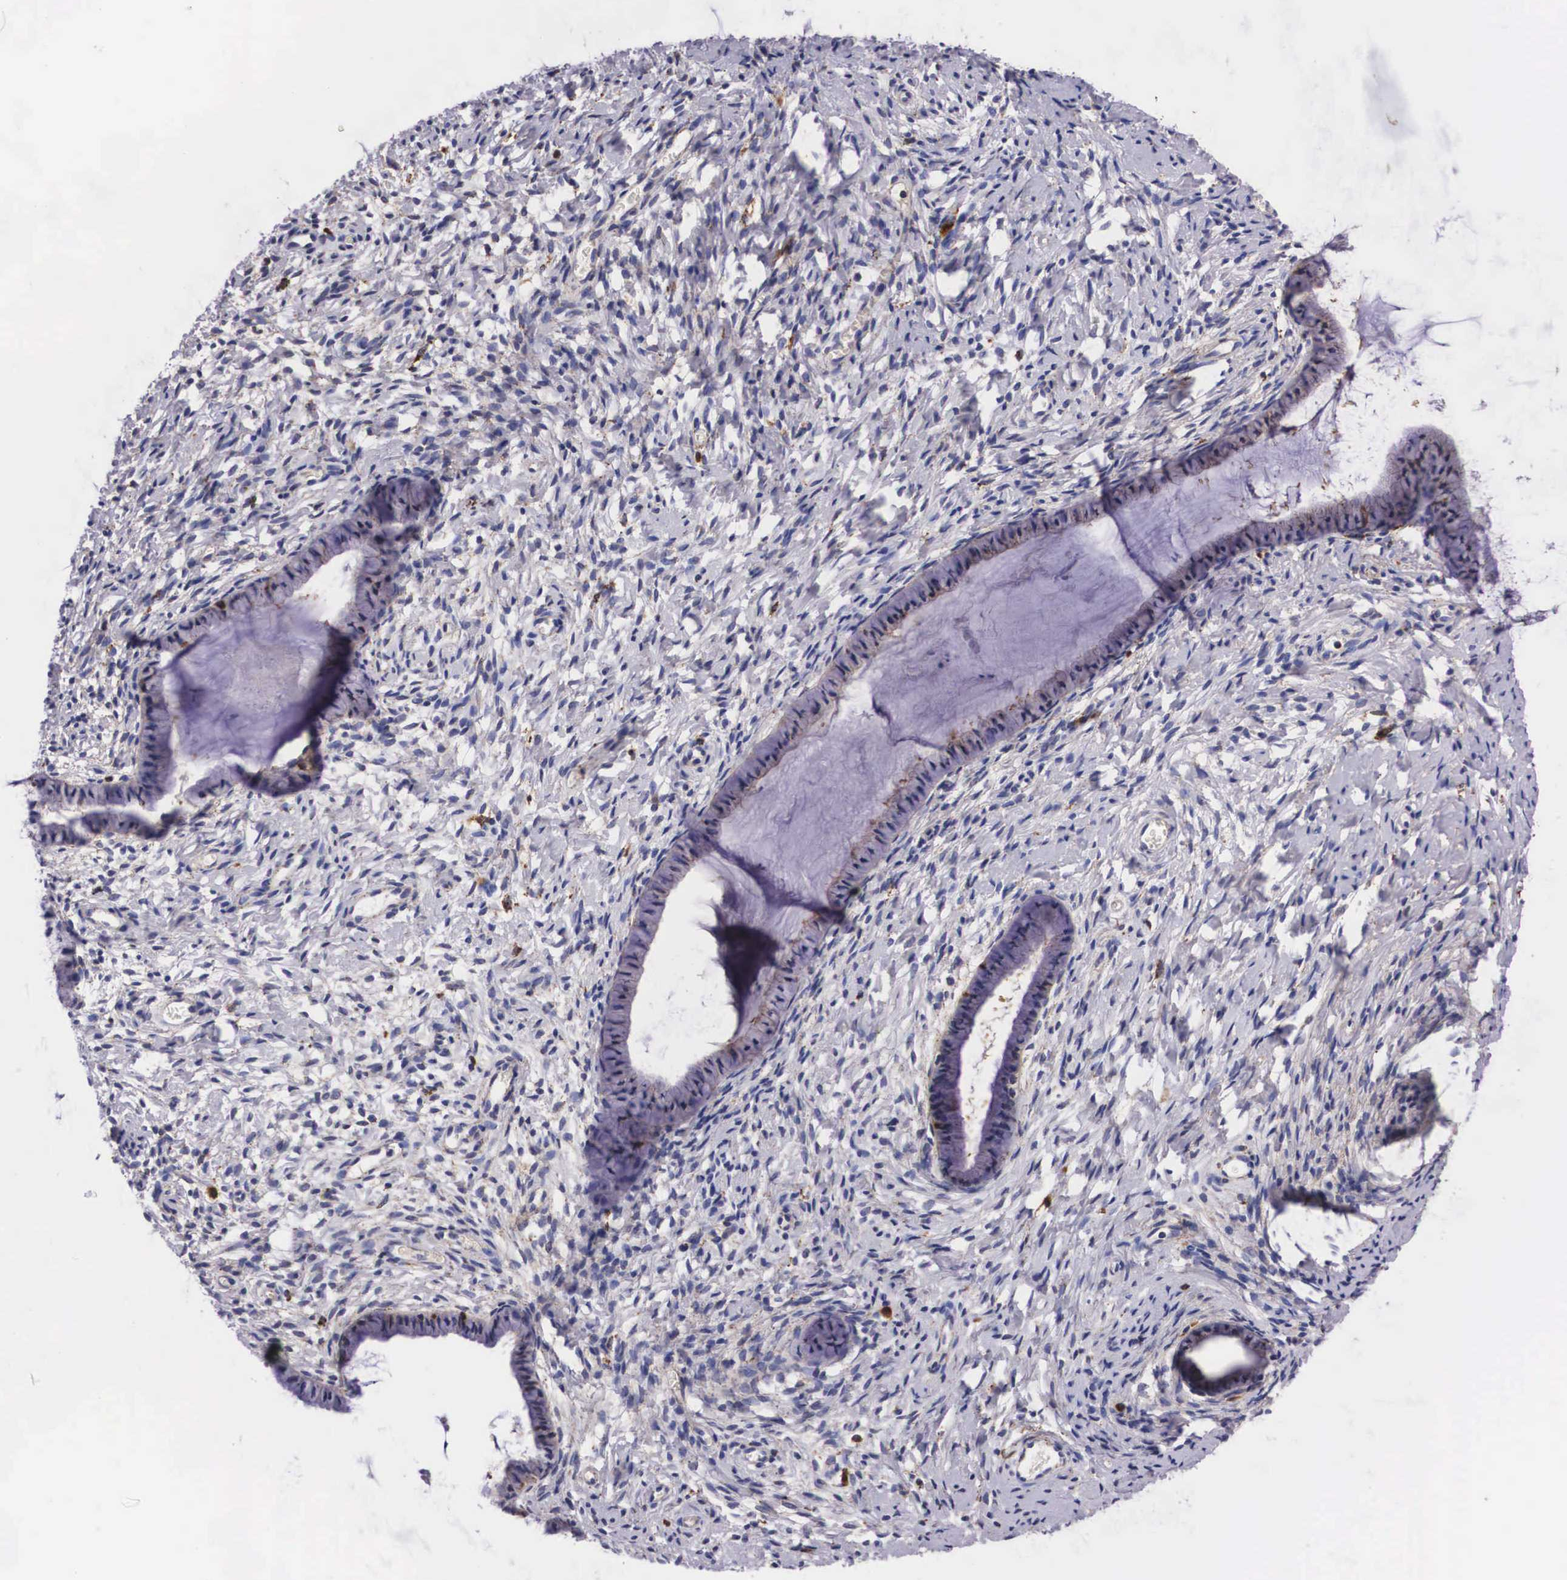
{"staining": {"intensity": "weak", "quantity": "25%-75%", "location": "cytoplasmic/membranous"}, "tissue": "cervix", "cell_type": "Glandular cells", "image_type": "normal", "snomed": [{"axis": "morphology", "description": "Normal tissue, NOS"}, {"axis": "topography", "description": "Cervix"}], "caption": "An image showing weak cytoplasmic/membranous staining in about 25%-75% of glandular cells in normal cervix, as visualized by brown immunohistochemical staining.", "gene": "NAGA", "patient": {"sex": "female", "age": 70}}